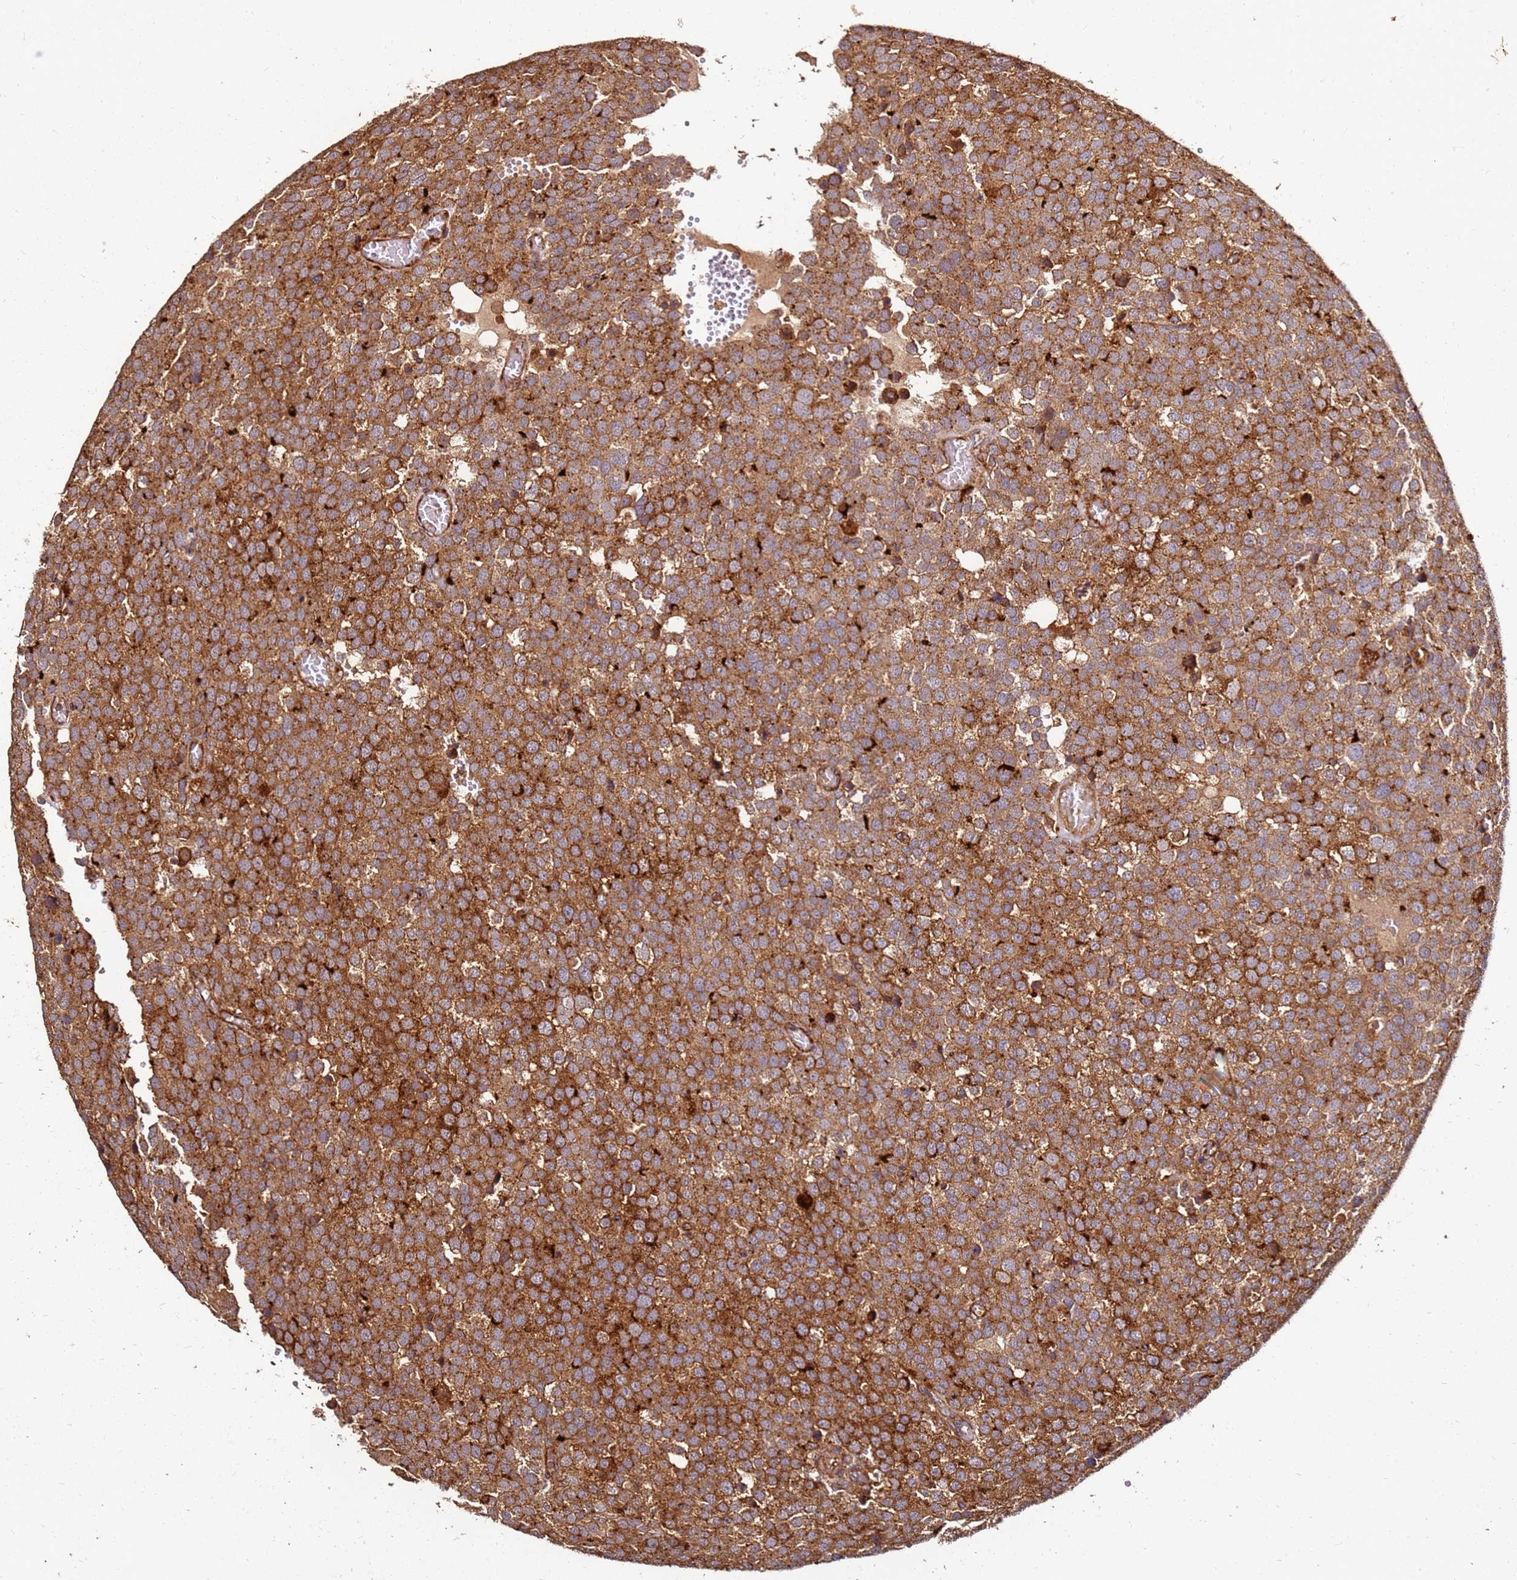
{"staining": {"intensity": "strong", "quantity": ">75%", "location": "cytoplasmic/membranous"}, "tissue": "testis cancer", "cell_type": "Tumor cells", "image_type": "cancer", "snomed": [{"axis": "morphology", "description": "Normal tissue, NOS"}, {"axis": "morphology", "description": "Seminoma, NOS"}, {"axis": "topography", "description": "Testis"}], "caption": "Tumor cells display high levels of strong cytoplasmic/membranous positivity in about >75% of cells in seminoma (testis).", "gene": "DVL3", "patient": {"sex": "male", "age": 71}}